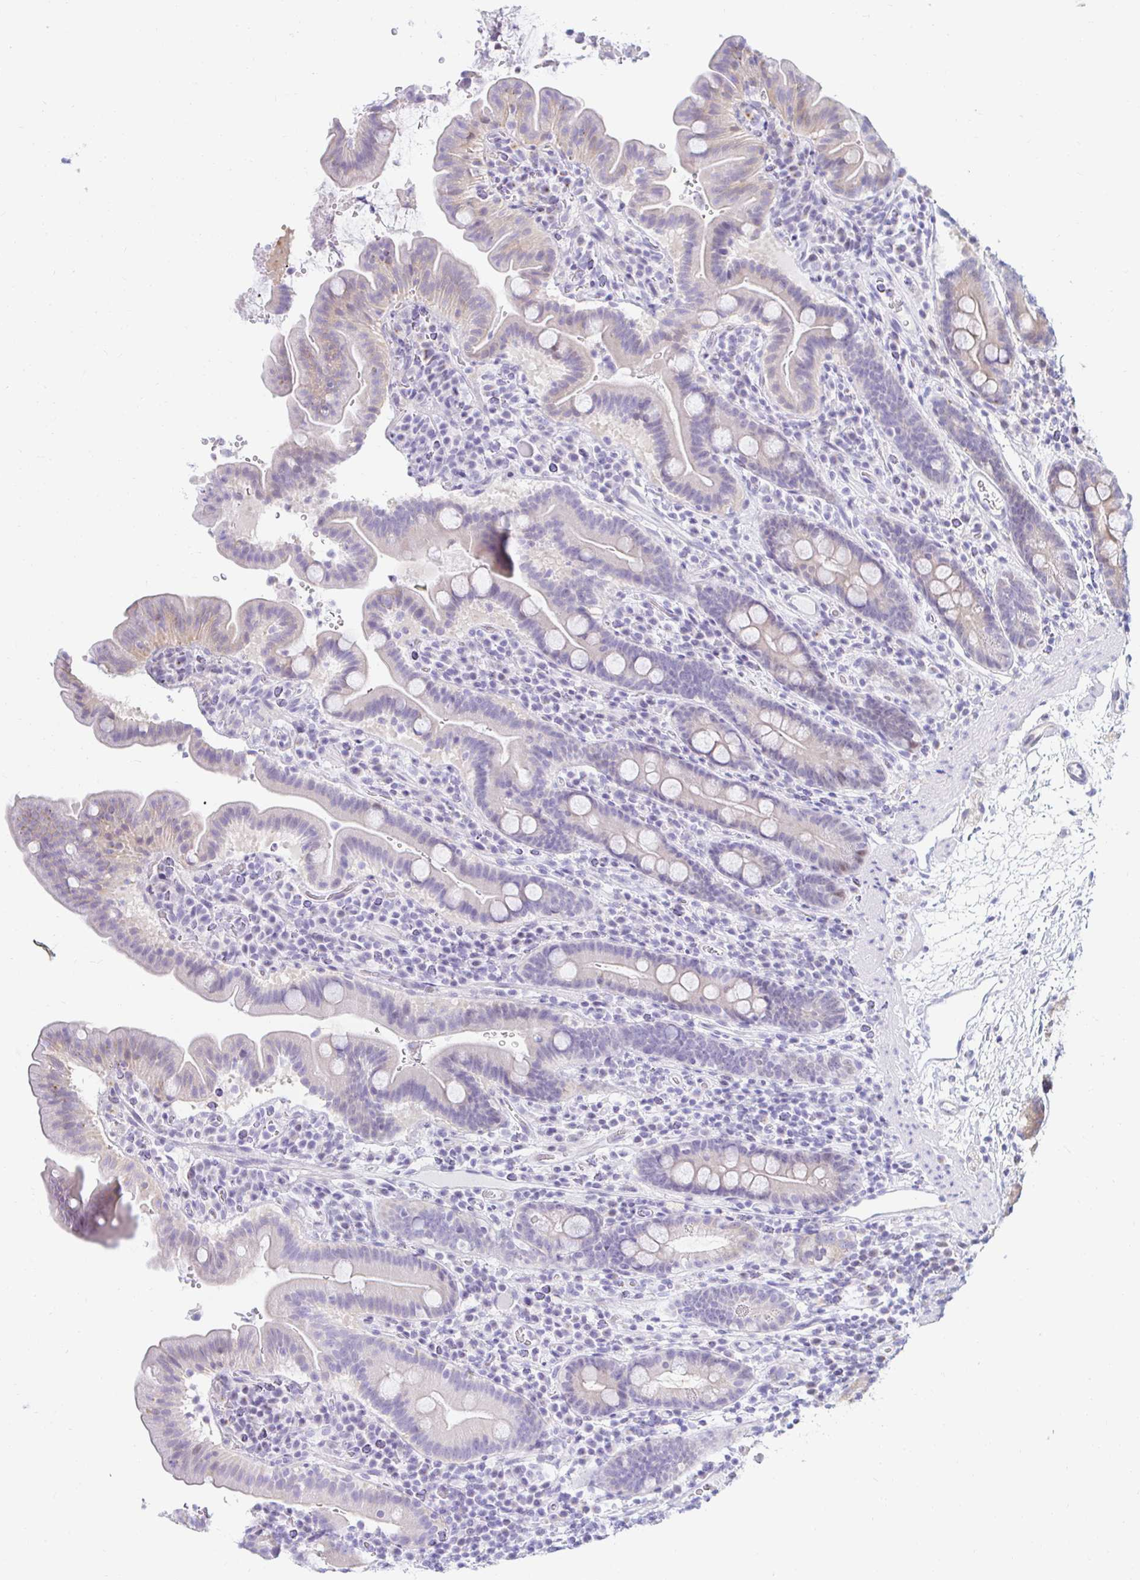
{"staining": {"intensity": "weak", "quantity": "<25%", "location": "nuclear"}, "tissue": "small intestine", "cell_type": "Glandular cells", "image_type": "normal", "snomed": [{"axis": "morphology", "description": "Normal tissue, NOS"}, {"axis": "topography", "description": "Small intestine"}], "caption": "Protein analysis of normal small intestine exhibits no significant positivity in glandular cells.", "gene": "CAPSL", "patient": {"sex": "male", "age": 26}}